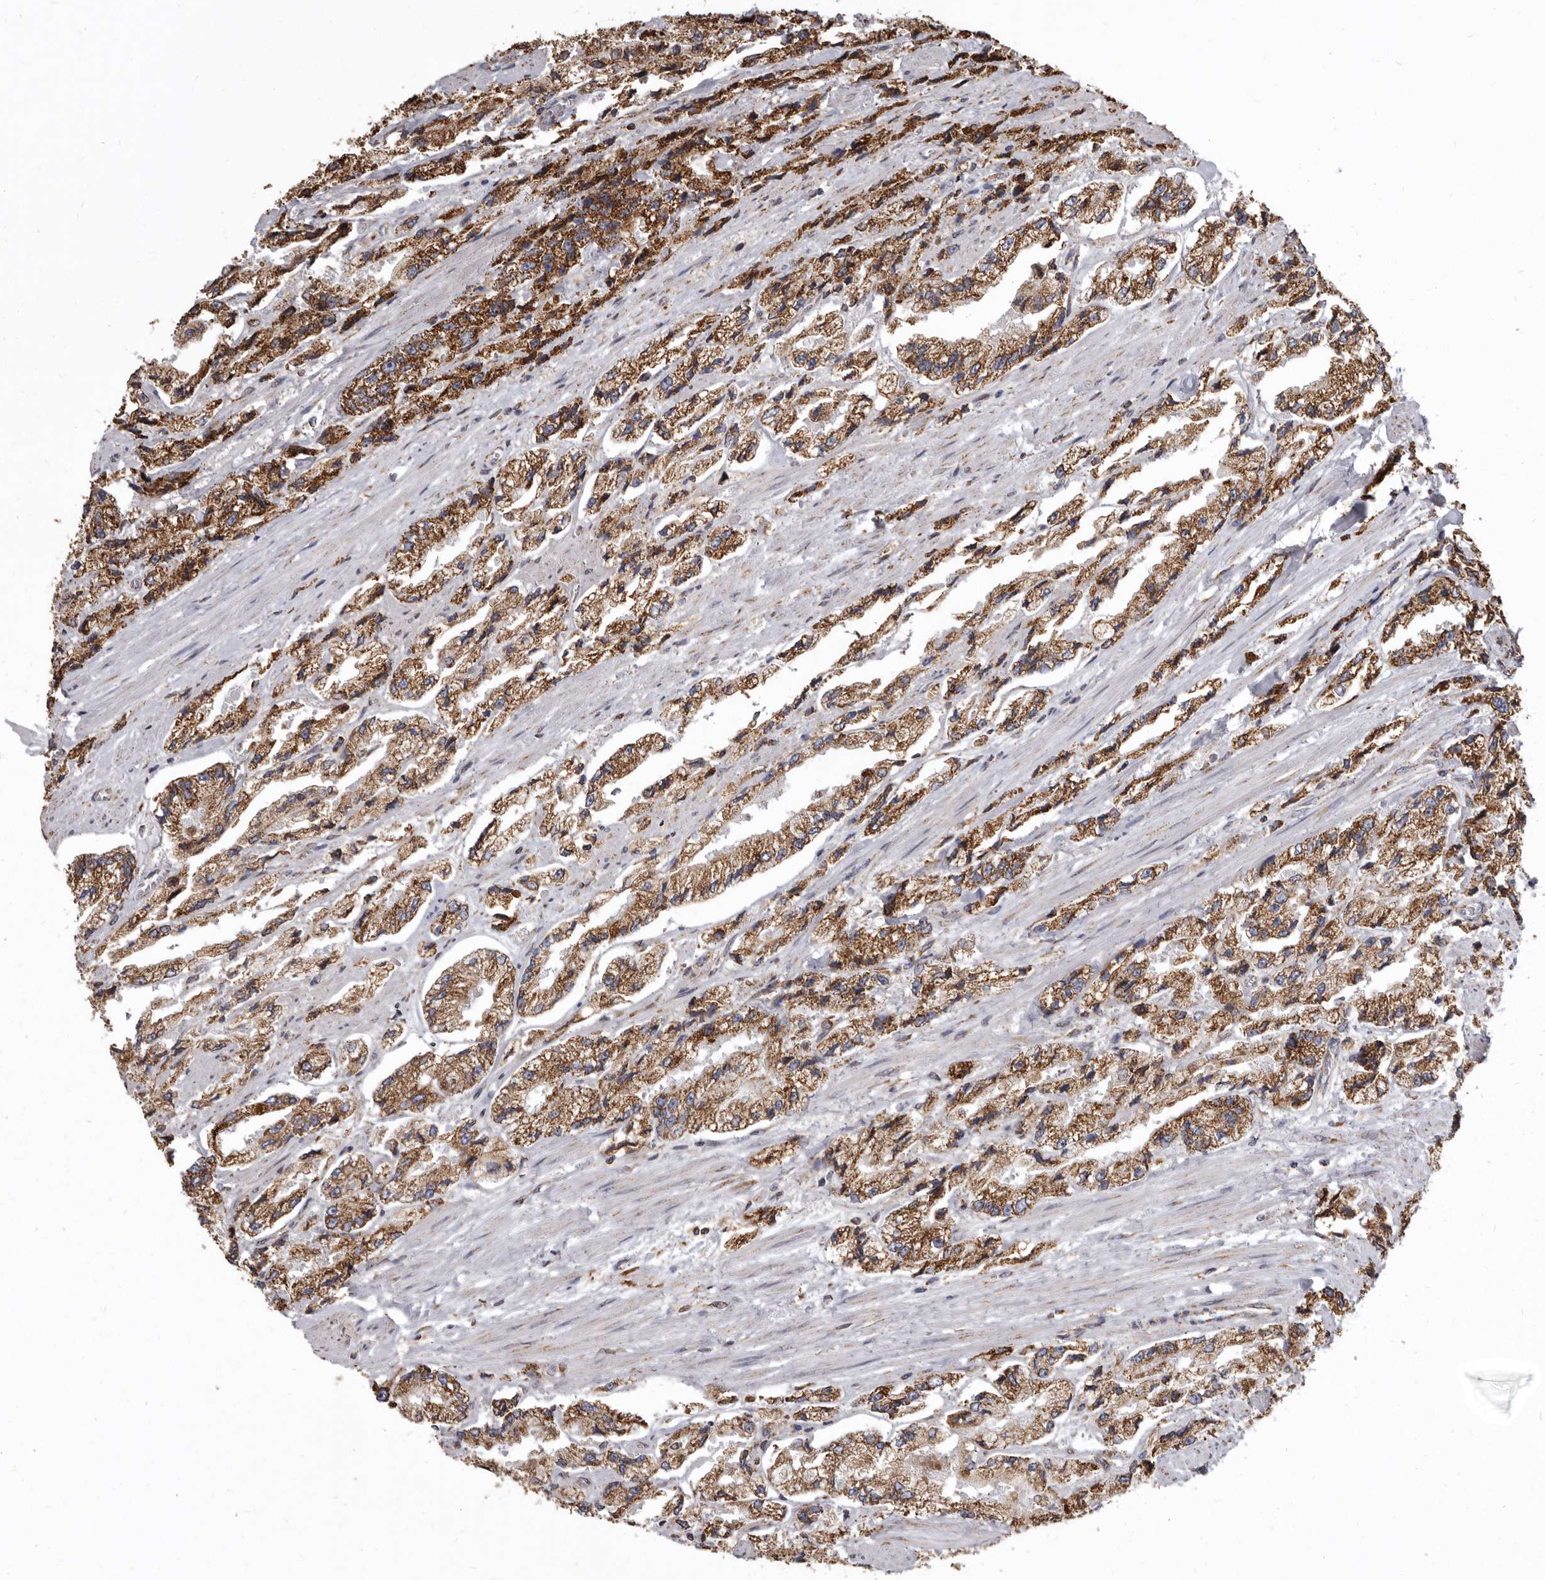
{"staining": {"intensity": "moderate", "quantity": ">75%", "location": "cytoplasmic/membranous"}, "tissue": "prostate cancer", "cell_type": "Tumor cells", "image_type": "cancer", "snomed": [{"axis": "morphology", "description": "Adenocarcinoma, High grade"}, {"axis": "topography", "description": "Prostate"}], "caption": "This histopathology image displays immunohistochemistry (IHC) staining of human prostate adenocarcinoma (high-grade), with medium moderate cytoplasmic/membranous positivity in approximately >75% of tumor cells.", "gene": "CDK5RAP3", "patient": {"sex": "male", "age": 58}}